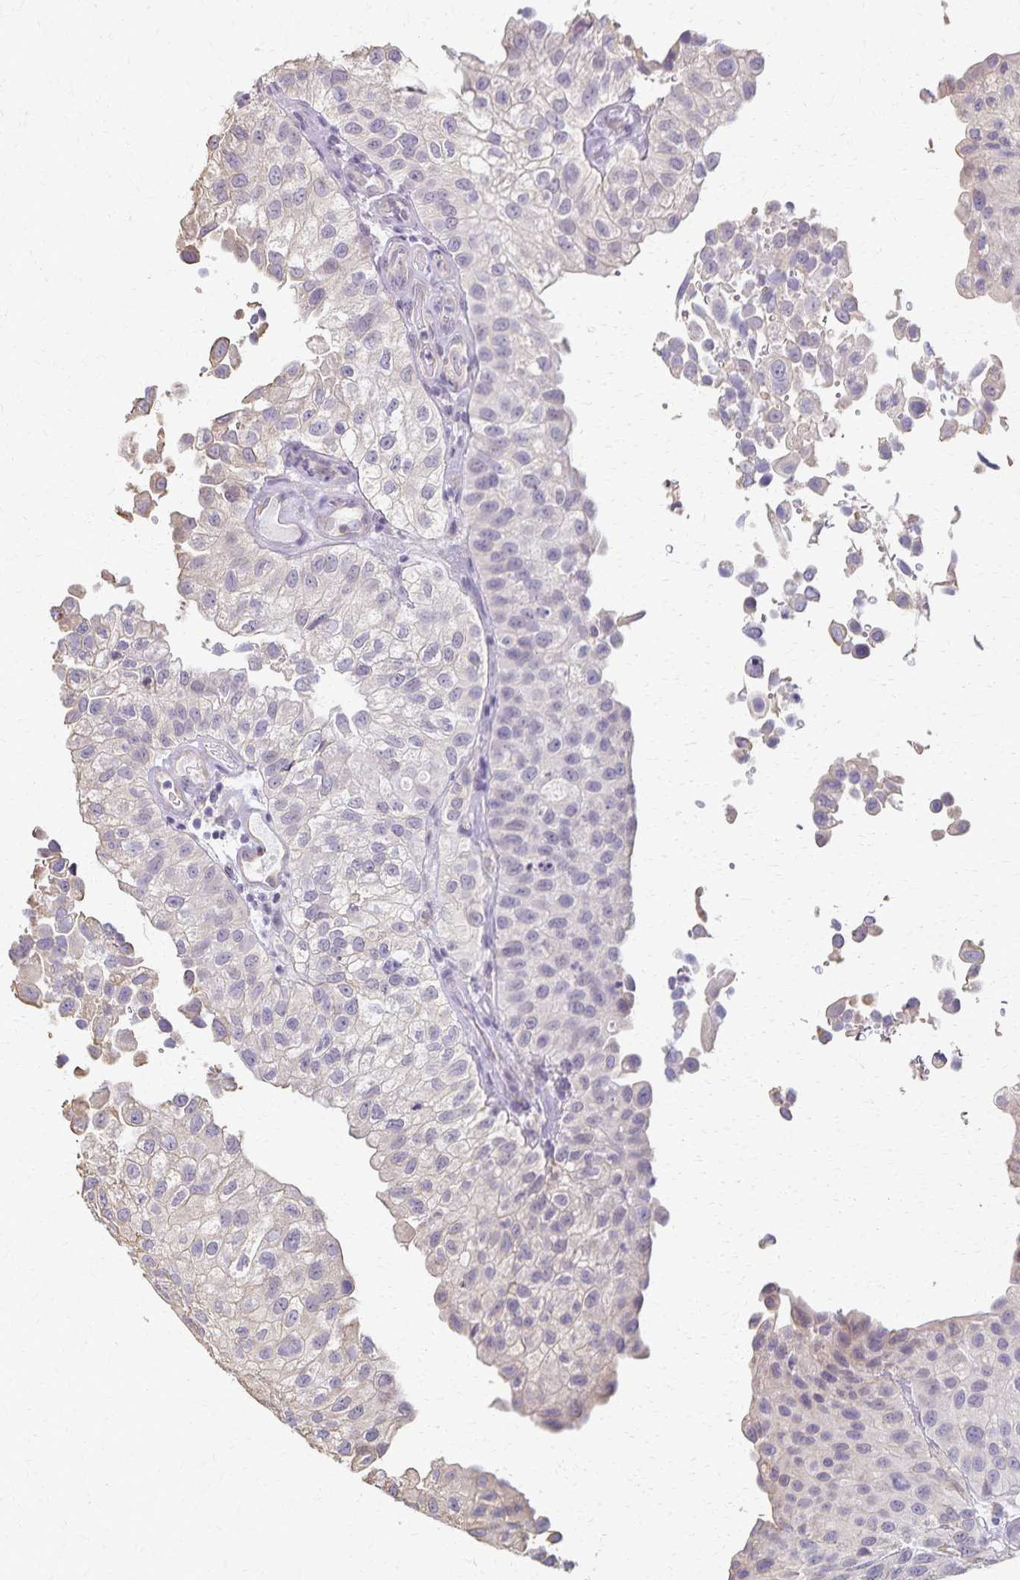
{"staining": {"intensity": "negative", "quantity": "none", "location": "none"}, "tissue": "urothelial cancer", "cell_type": "Tumor cells", "image_type": "cancer", "snomed": [{"axis": "morphology", "description": "Urothelial carcinoma, NOS"}, {"axis": "topography", "description": "Urinary bladder"}], "caption": "Immunohistochemistry image of urothelial cancer stained for a protein (brown), which demonstrates no positivity in tumor cells.", "gene": "KISS1", "patient": {"sex": "male", "age": 87}}